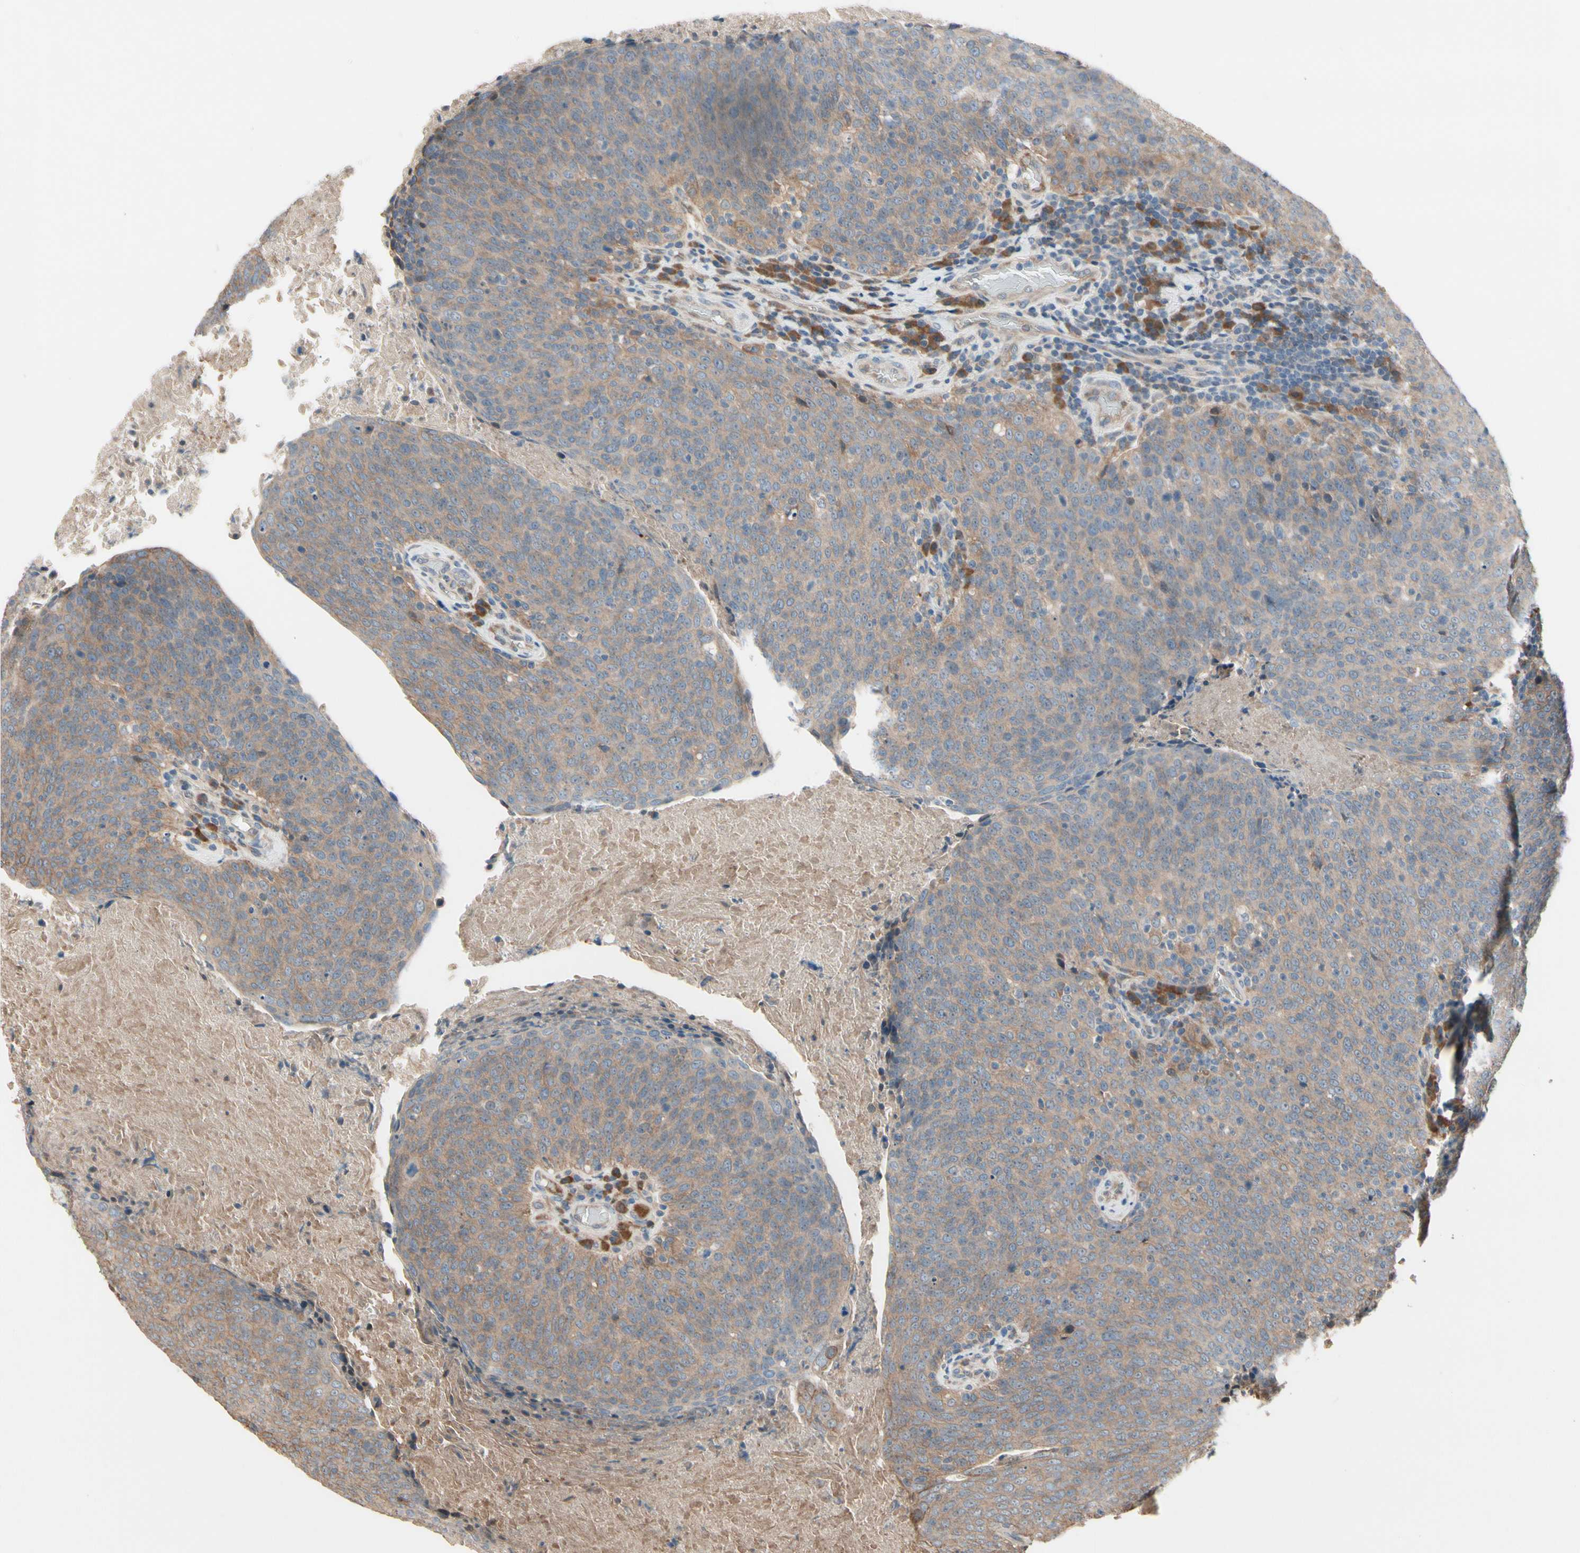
{"staining": {"intensity": "weak", "quantity": ">75%", "location": "cytoplasmic/membranous"}, "tissue": "head and neck cancer", "cell_type": "Tumor cells", "image_type": "cancer", "snomed": [{"axis": "morphology", "description": "Squamous cell carcinoma, NOS"}, {"axis": "morphology", "description": "Squamous cell carcinoma, metastatic, NOS"}, {"axis": "topography", "description": "Lymph node"}, {"axis": "topography", "description": "Head-Neck"}], "caption": "The photomicrograph shows a brown stain indicating the presence of a protein in the cytoplasmic/membranous of tumor cells in head and neck squamous cell carcinoma.", "gene": "SNX29", "patient": {"sex": "male", "age": 62}}